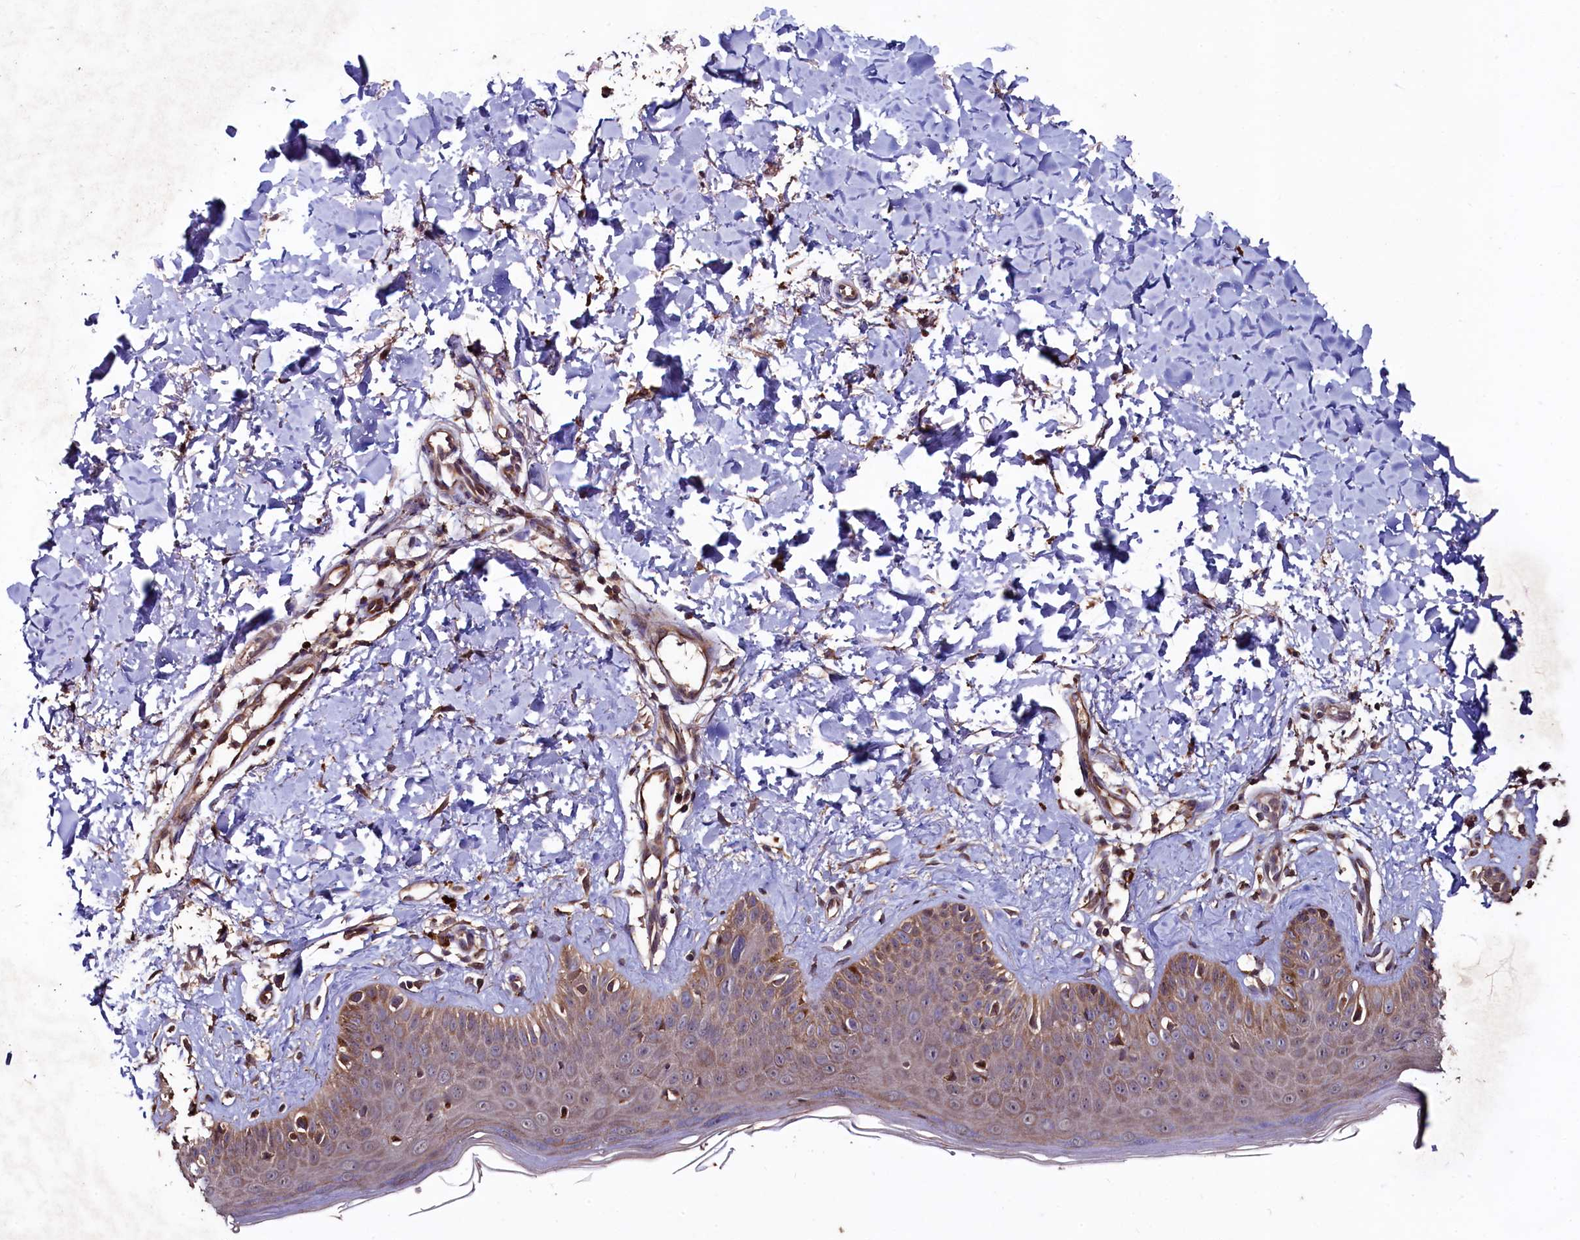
{"staining": {"intensity": "moderate", "quantity": ">75%", "location": "cytoplasmic/membranous"}, "tissue": "skin", "cell_type": "Fibroblasts", "image_type": "normal", "snomed": [{"axis": "morphology", "description": "Normal tissue, NOS"}, {"axis": "topography", "description": "Skin"}], "caption": "IHC of benign skin displays medium levels of moderate cytoplasmic/membranous positivity in approximately >75% of fibroblasts. (Brightfield microscopy of DAB IHC at high magnification).", "gene": "TMEM98", "patient": {"sex": "male", "age": 52}}